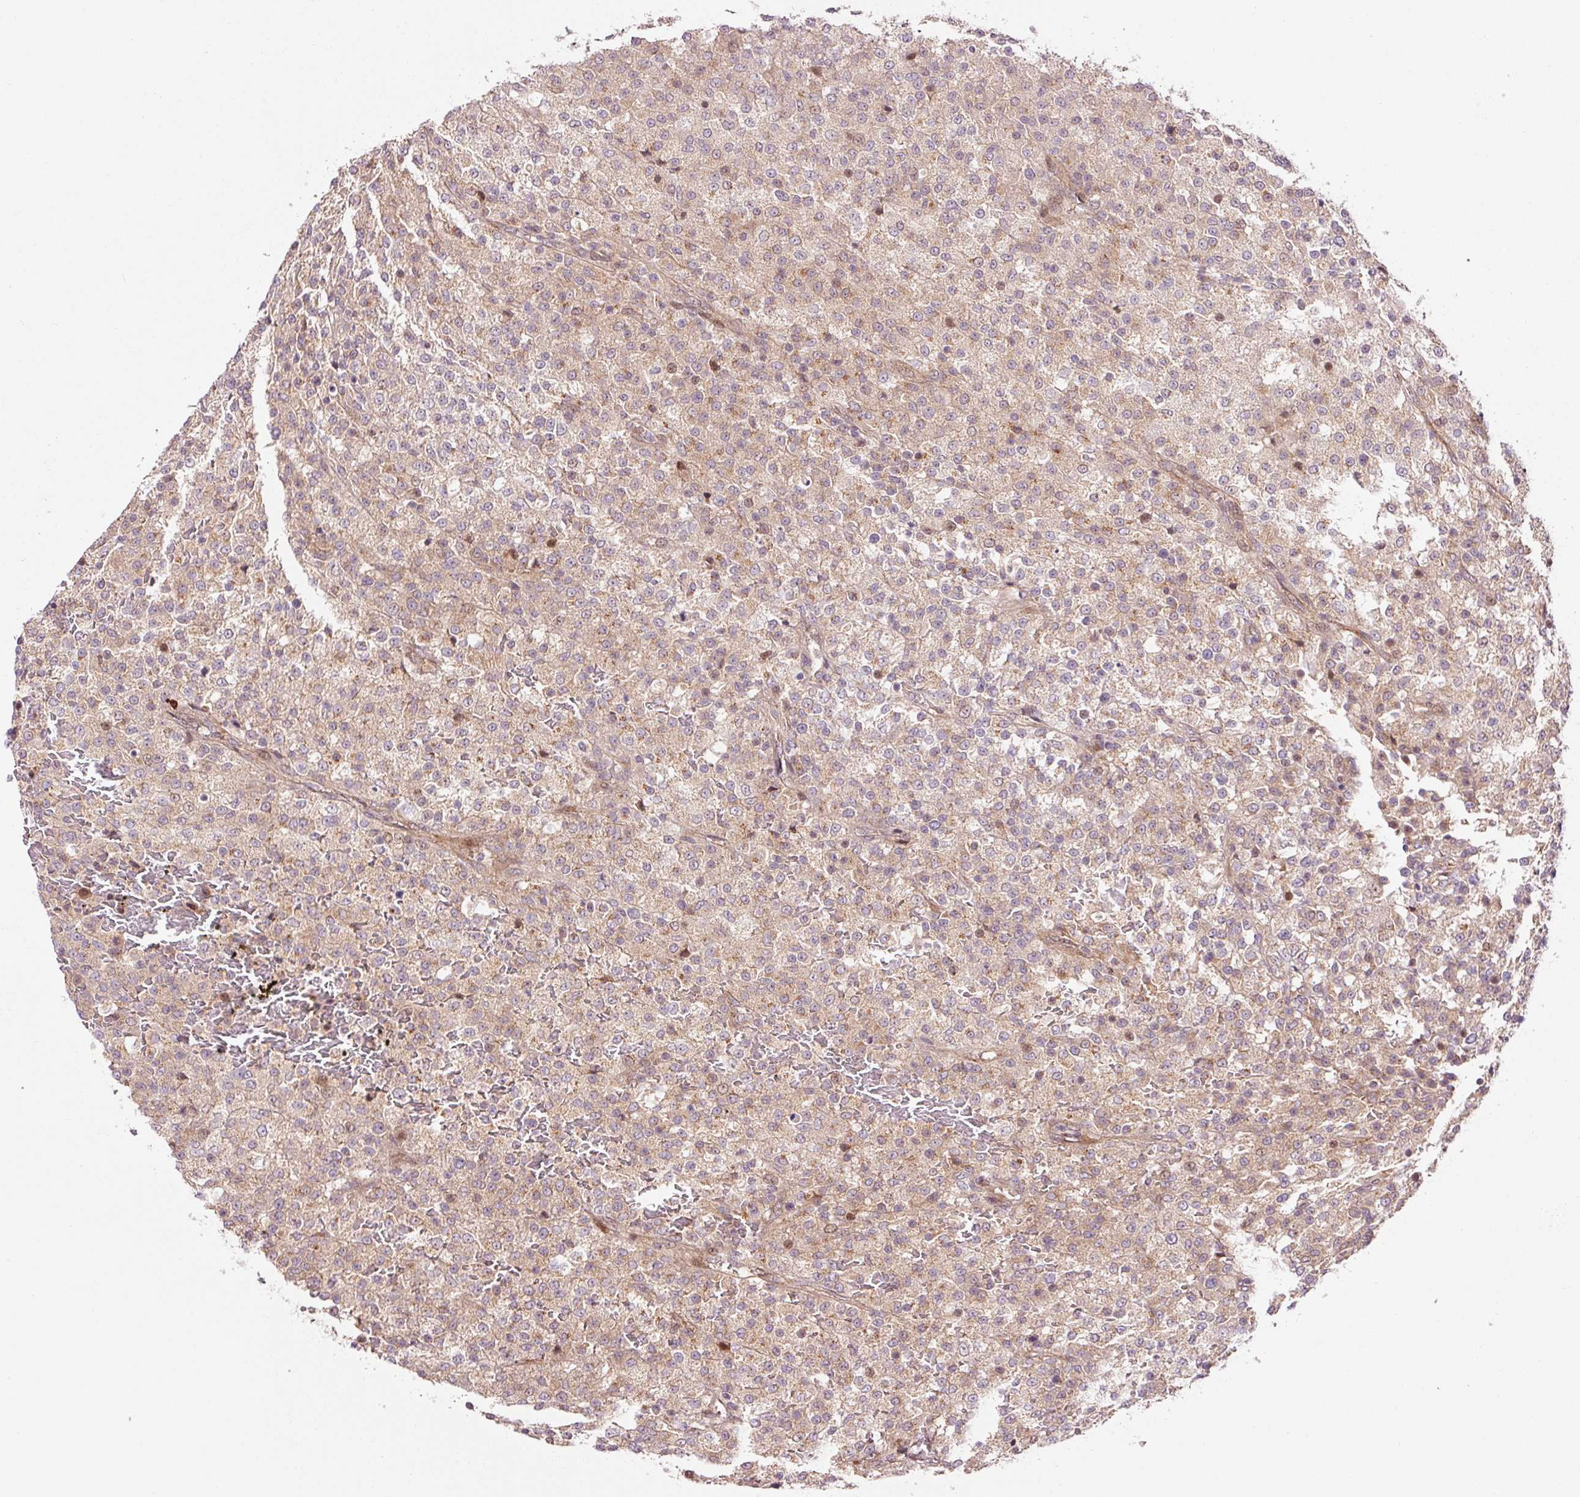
{"staining": {"intensity": "weak", "quantity": ">75%", "location": "cytoplasmic/membranous"}, "tissue": "testis cancer", "cell_type": "Tumor cells", "image_type": "cancer", "snomed": [{"axis": "morphology", "description": "Seminoma, NOS"}, {"axis": "topography", "description": "Testis"}], "caption": "A high-resolution photomicrograph shows immunohistochemistry staining of testis cancer, which displays weak cytoplasmic/membranous staining in about >75% of tumor cells.", "gene": "PPP1R14B", "patient": {"sex": "male", "age": 59}}